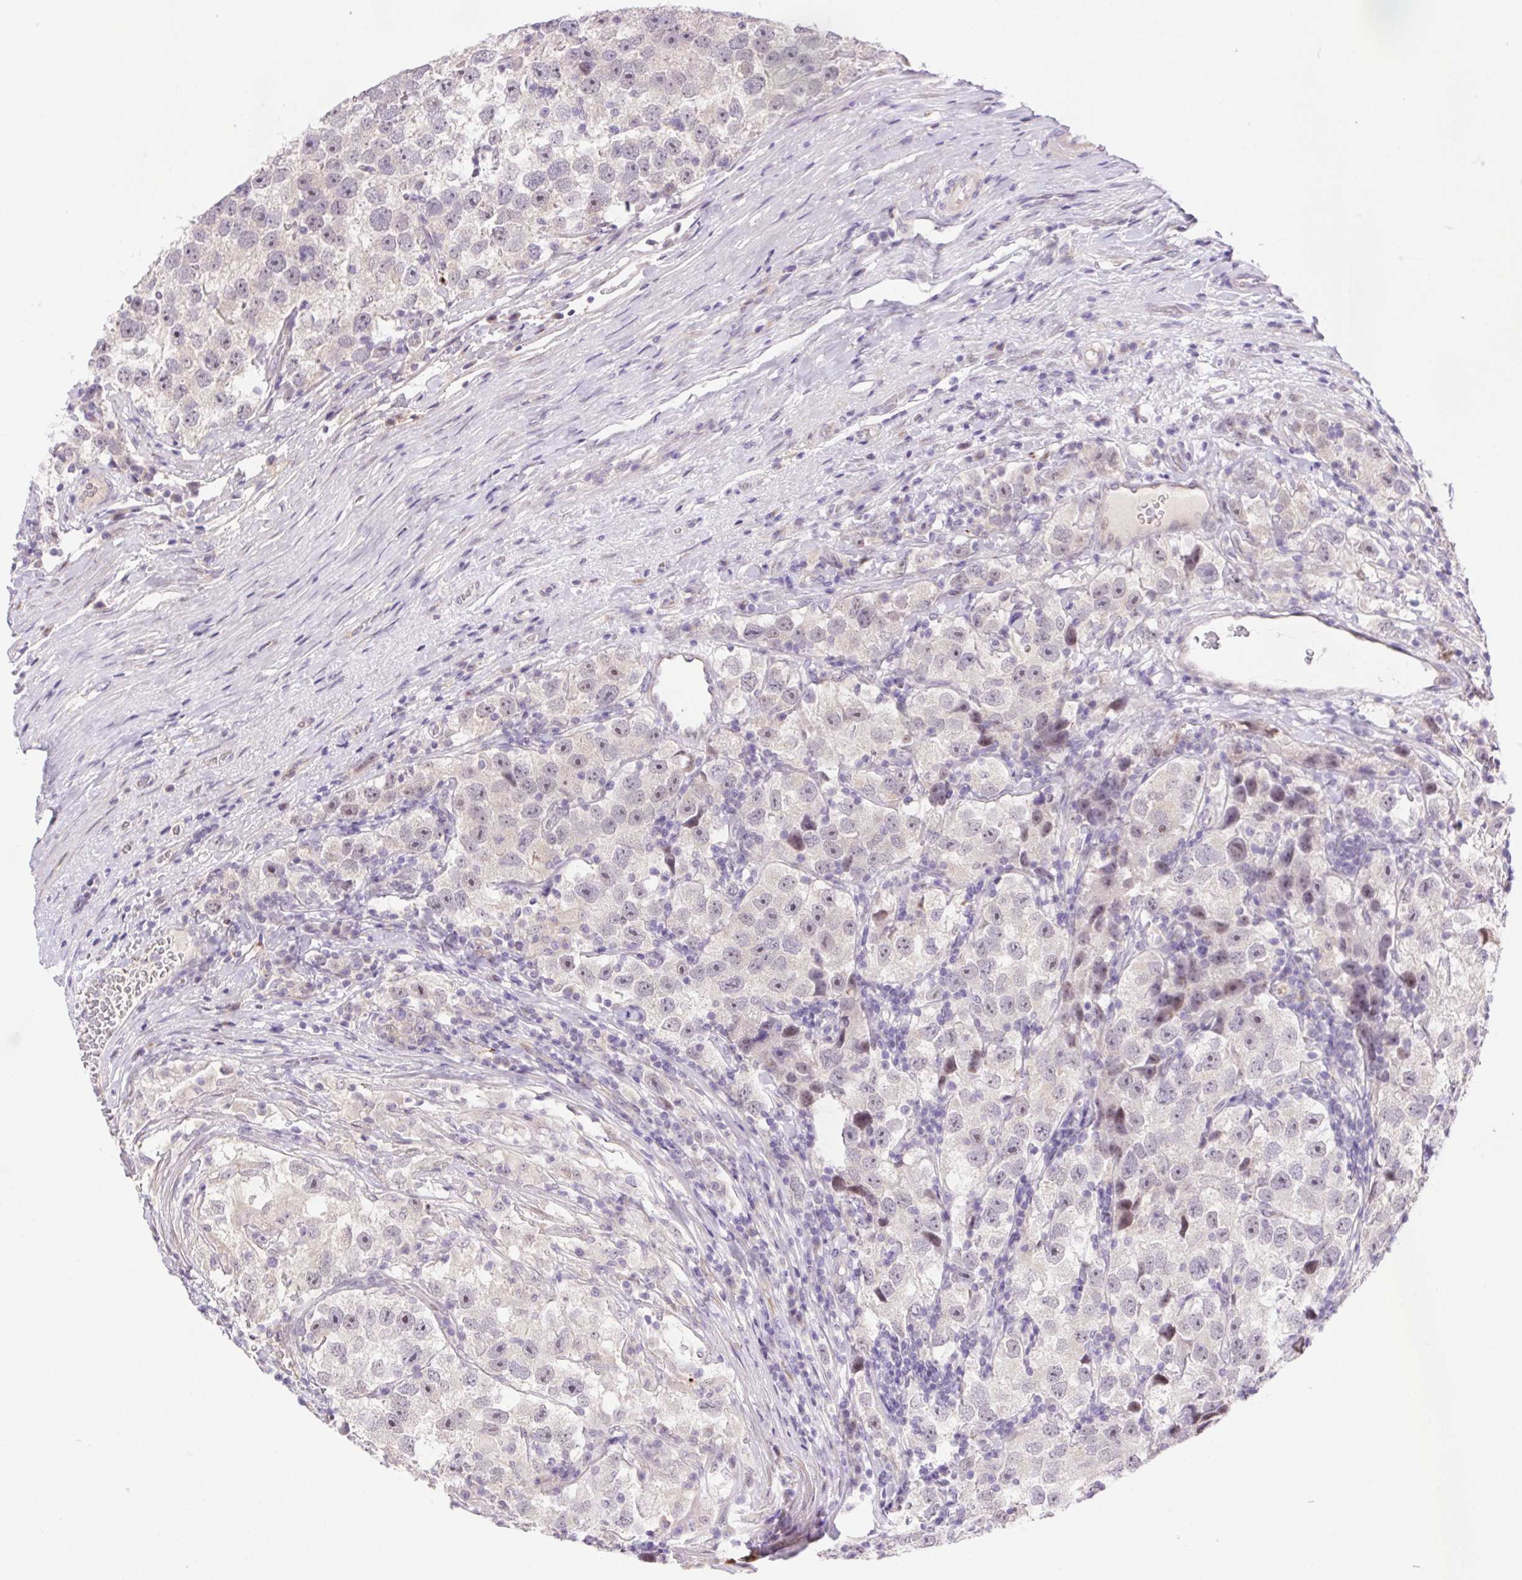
{"staining": {"intensity": "negative", "quantity": "none", "location": "none"}, "tissue": "testis cancer", "cell_type": "Tumor cells", "image_type": "cancer", "snomed": [{"axis": "morphology", "description": "Seminoma, NOS"}, {"axis": "topography", "description": "Testis"}], "caption": "This is a photomicrograph of immunohistochemistry (IHC) staining of testis cancer (seminoma), which shows no expression in tumor cells. The staining was performed using DAB (3,3'-diaminobenzidine) to visualize the protein expression in brown, while the nuclei were stained in blue with hematoxylin (Magnification: 20x).", "gene": "LRRTM1", "patient": {"sex": "male", "age": 26}}